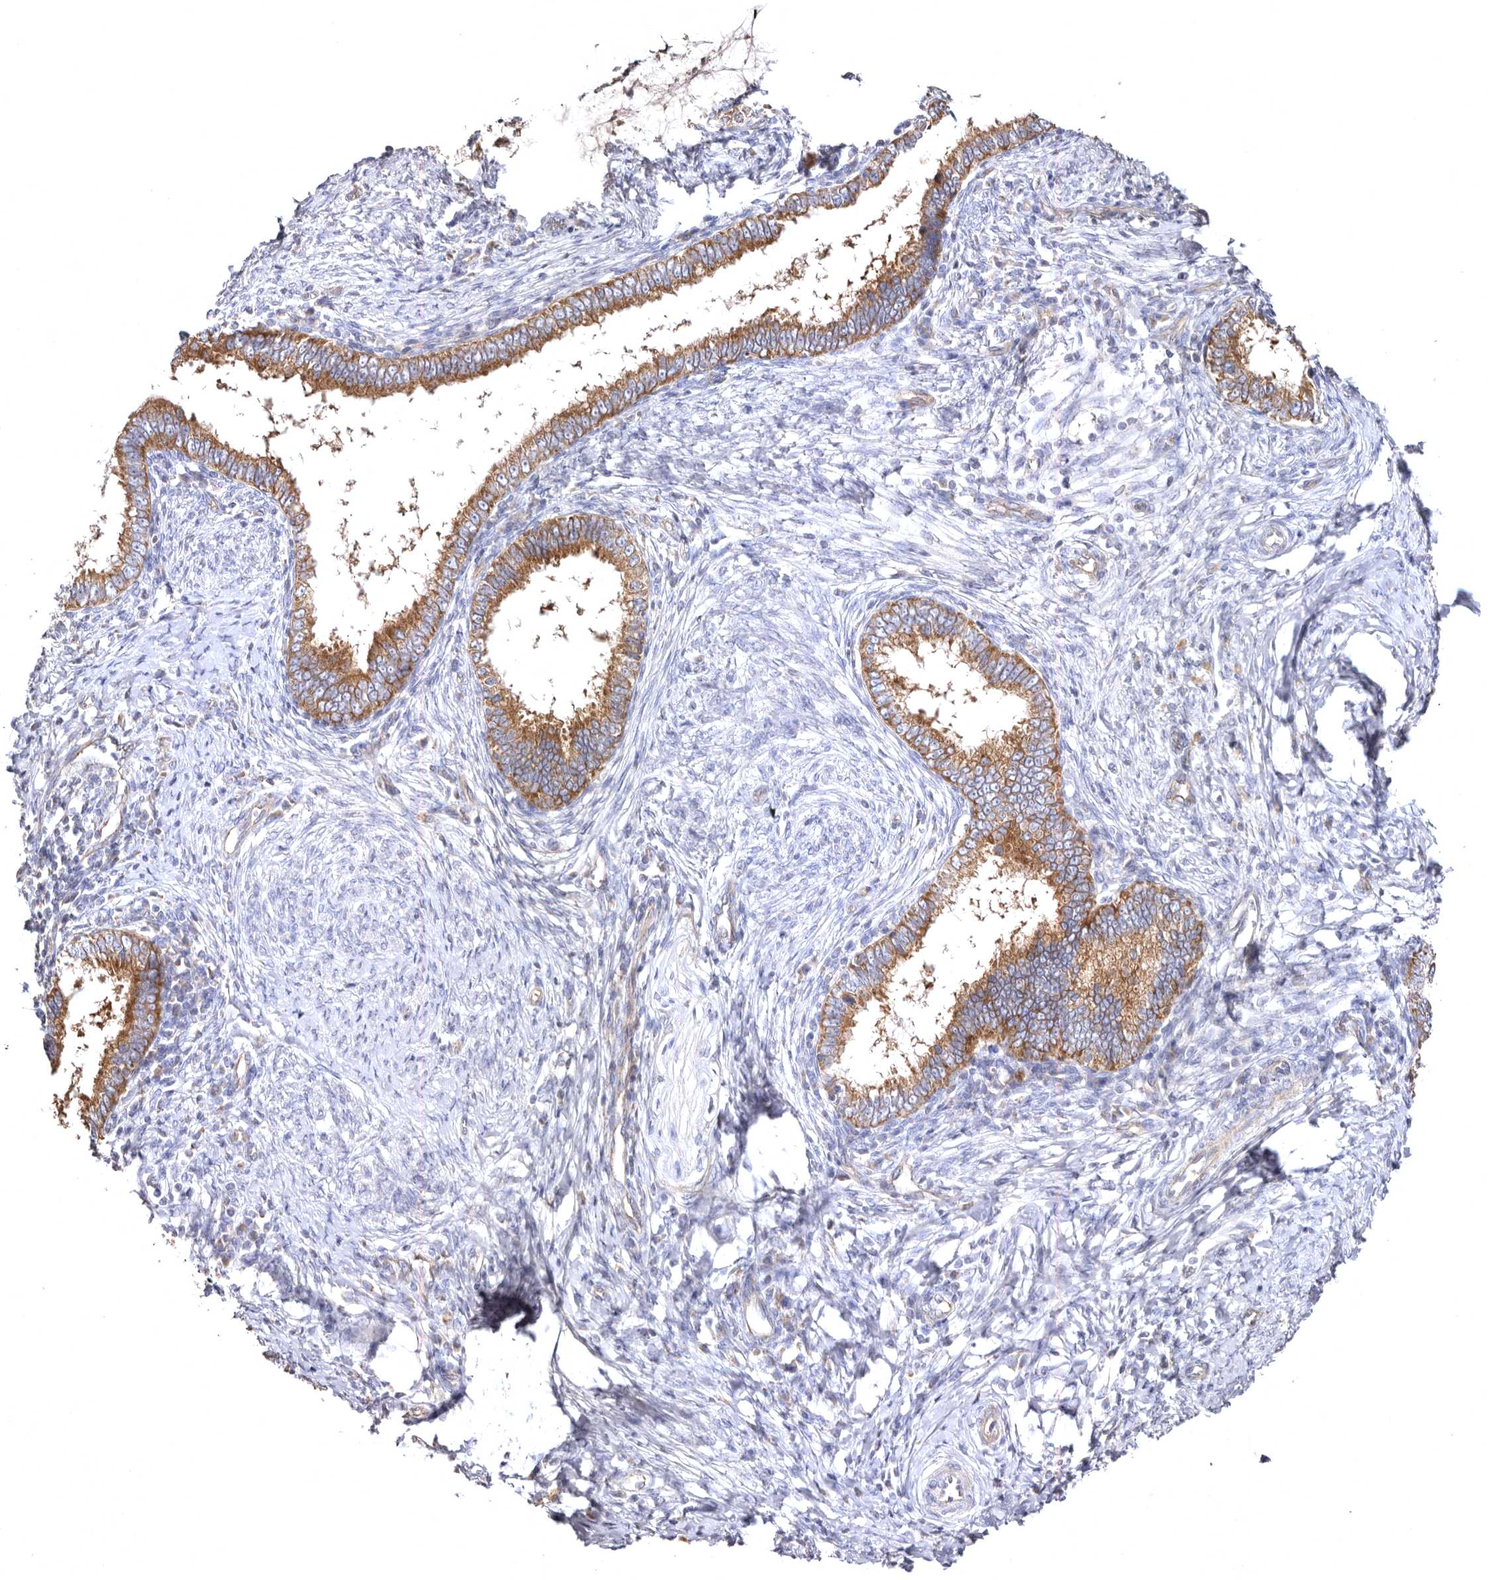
{"staining": {"intensity": "moderate", "quantity": ">75%", "location": "cytoplasmic/membranous"}, "tissue": "cervical cancer", "cell_type": "Tumor cells", "image_type": "cancer", "snomed": [{"axis": "morphology", "description": "Adenocarcinoma, NOS"}, {"axis": "topography", "description": "Cervix"}], "caption": "Adenocarcinoma (cervical) tissue displays moderate cytoplasmic/membranous expression in approximately >75% of tumor cells, visualized by immunohistochemistry. Using DAB (3,3'-diaminobenzidine) (brown) and hematoxylin (blue) stains, captured at high magnification using brightfield microscopy.", "gene": "BAIAP2L1", "patient": {"sex": "female", "age": 36}}